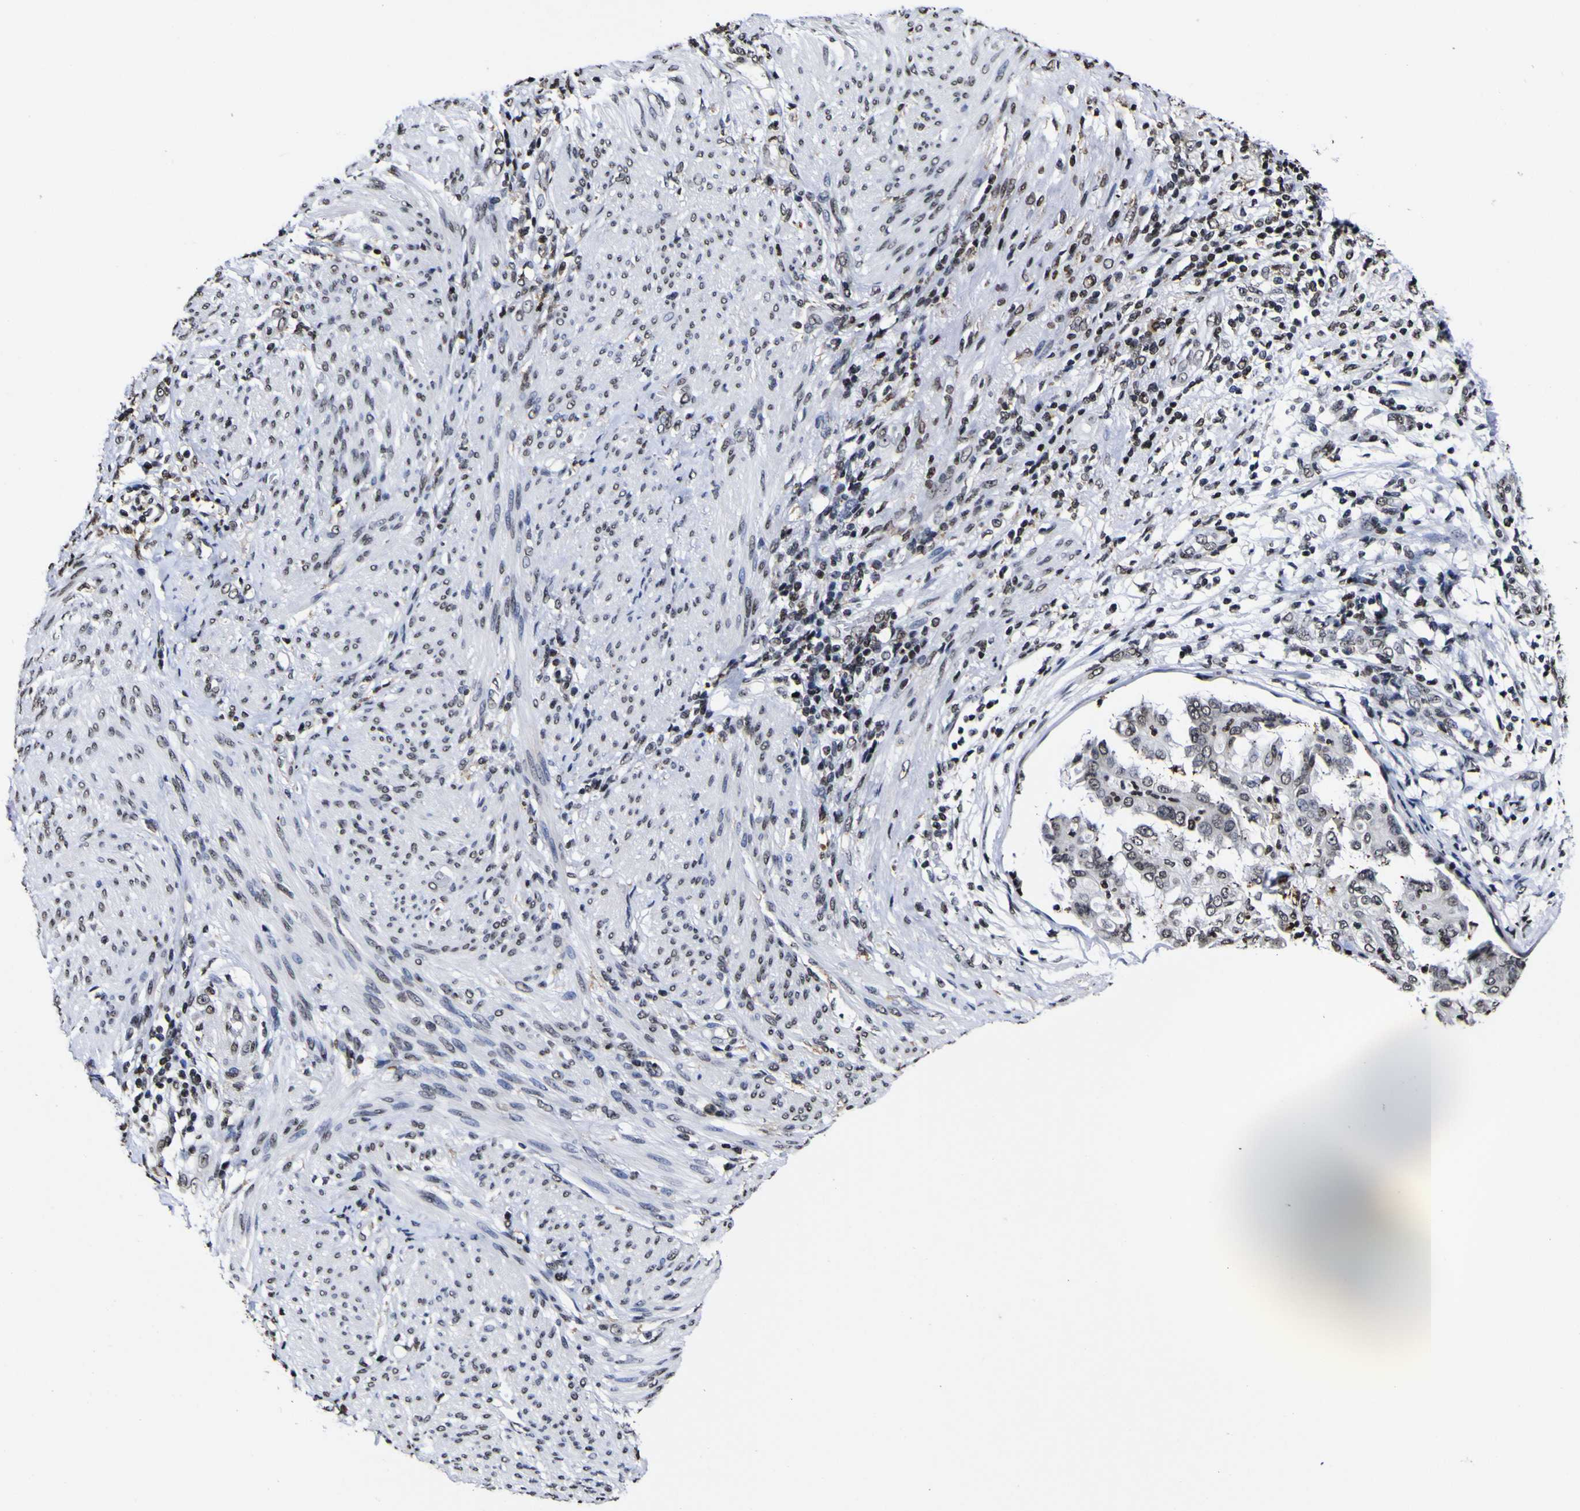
{"staining": {"intensity": "moderate", "quantity": "25%-75%", "location": "nuclear"}, "tissue": "endometrial cancer", "cell_type": "Tumor cells", "image_type": "cancer", "snomed": [{"axis": "morphology", "description": "Adenocarcinoma, NOS"}, {"axis": "topography", "description": "Endometrium"}], "caption": "High-magnification brightfield microscopy of adenocarcinoma (endometrial) stained with DAB (3,3'-diaminobenzidine) (brown) and counterstained with hematoxylin (blue). tumor cells exhibit moderate nuclear staining is identified in about25%-75% of cells. (DAB (3,3'-diaminobenzidine) IHC with brightfield microscopy, high magnification).", "gene": "PIAS1", "patient": {"sex": "female", "age": 85}}